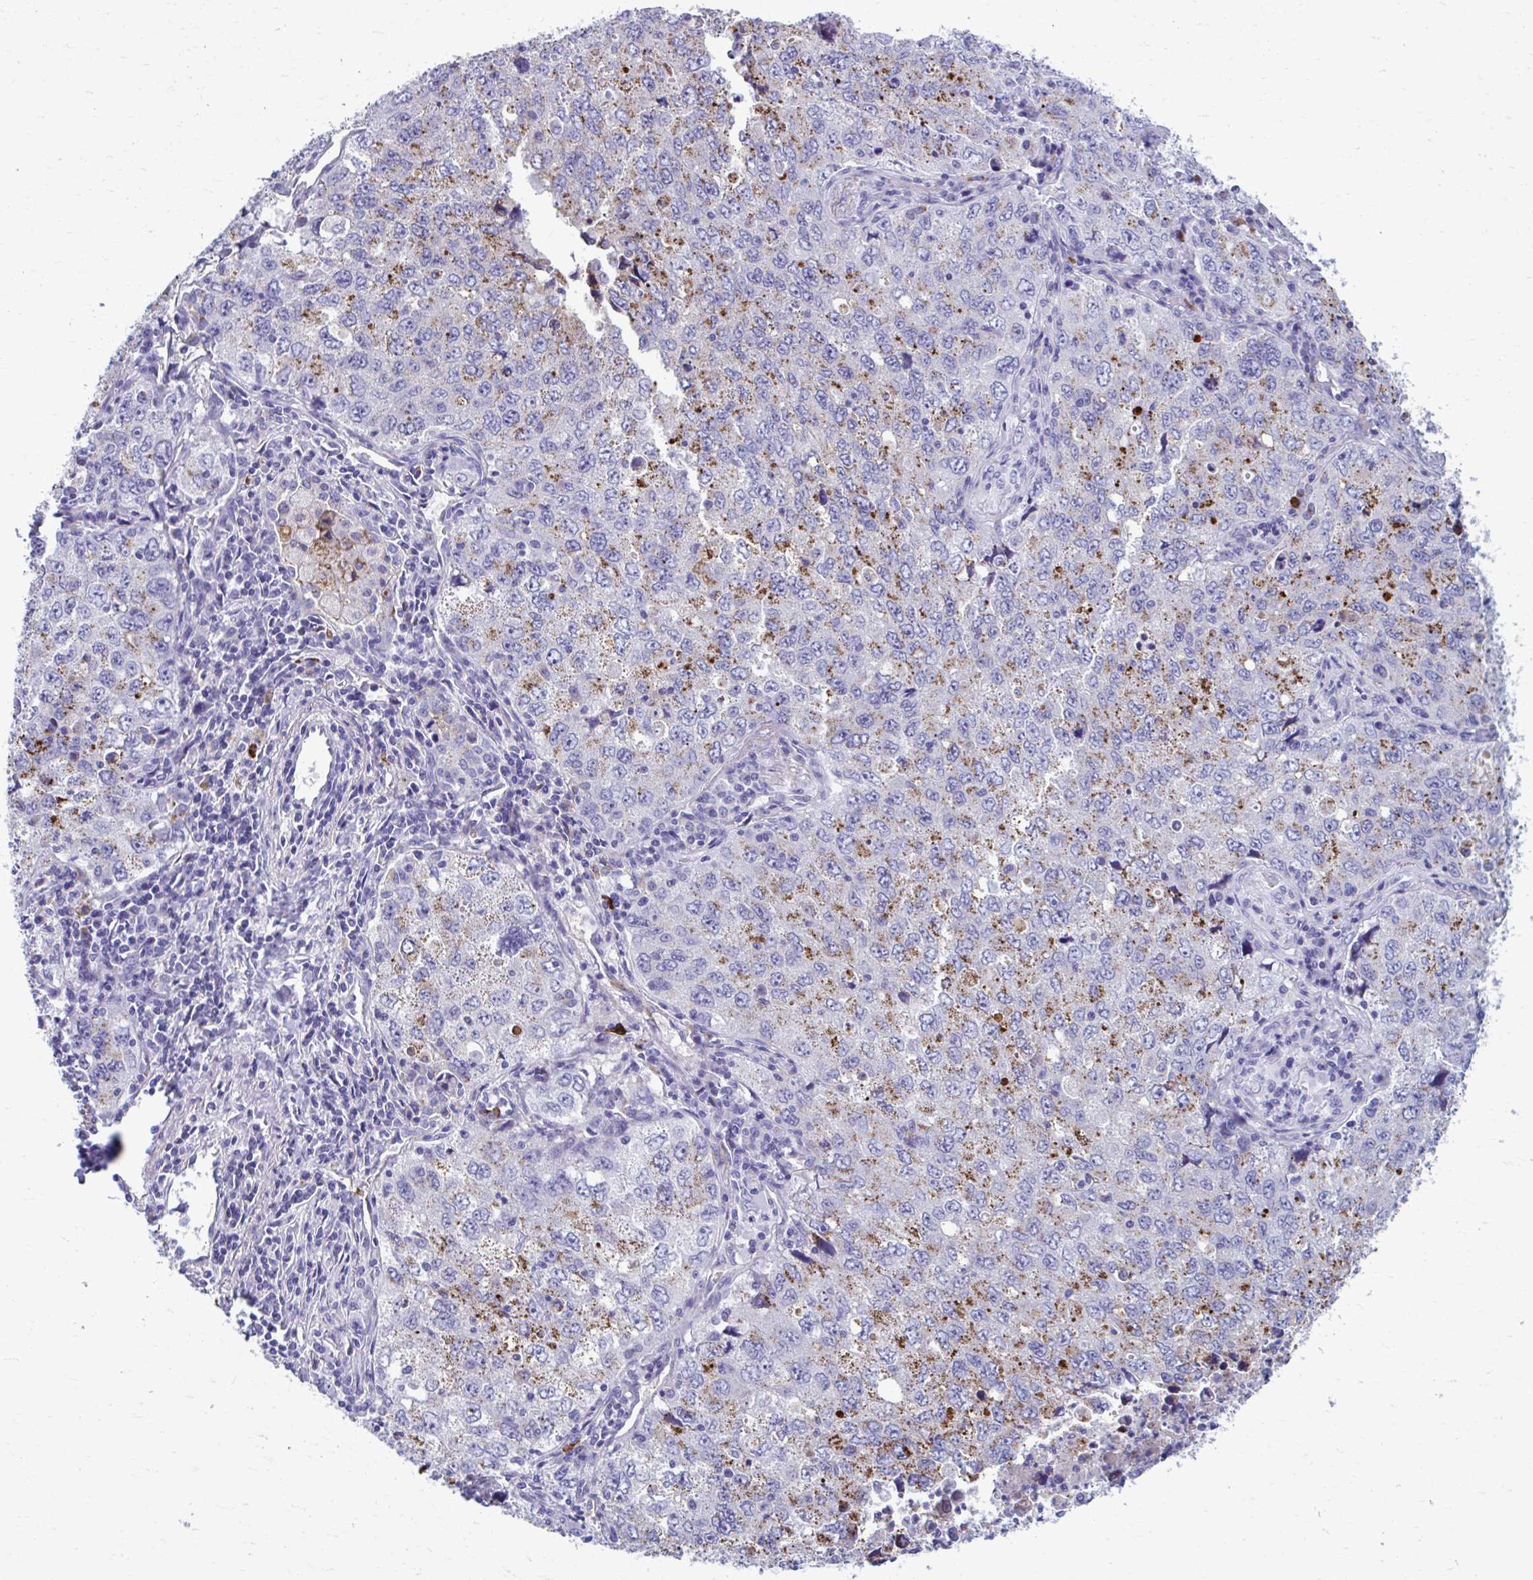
{"staining": {"intensity": "moderate", "quantity": "25%-75%", "location": "cytoplasmic/membranous"}, "tissue": "lung cancer", "cell_type": "Tumor cells", "image_type": "cancer", "snomed": [{"axis": "morphology", "description": "Adenocarcinoma, NOS"}, {"axis": "topography", "description": "Lung"}], "caption": "This histopathology image exhibits IHC staining of human lung cancer (adenocarcinoma), with medium moderate cytoplasmic/membranous staining in about 25%-75% of tumor cells.", "gene": "C12orf71", "patient": {"sex": "female", "age": 57}}